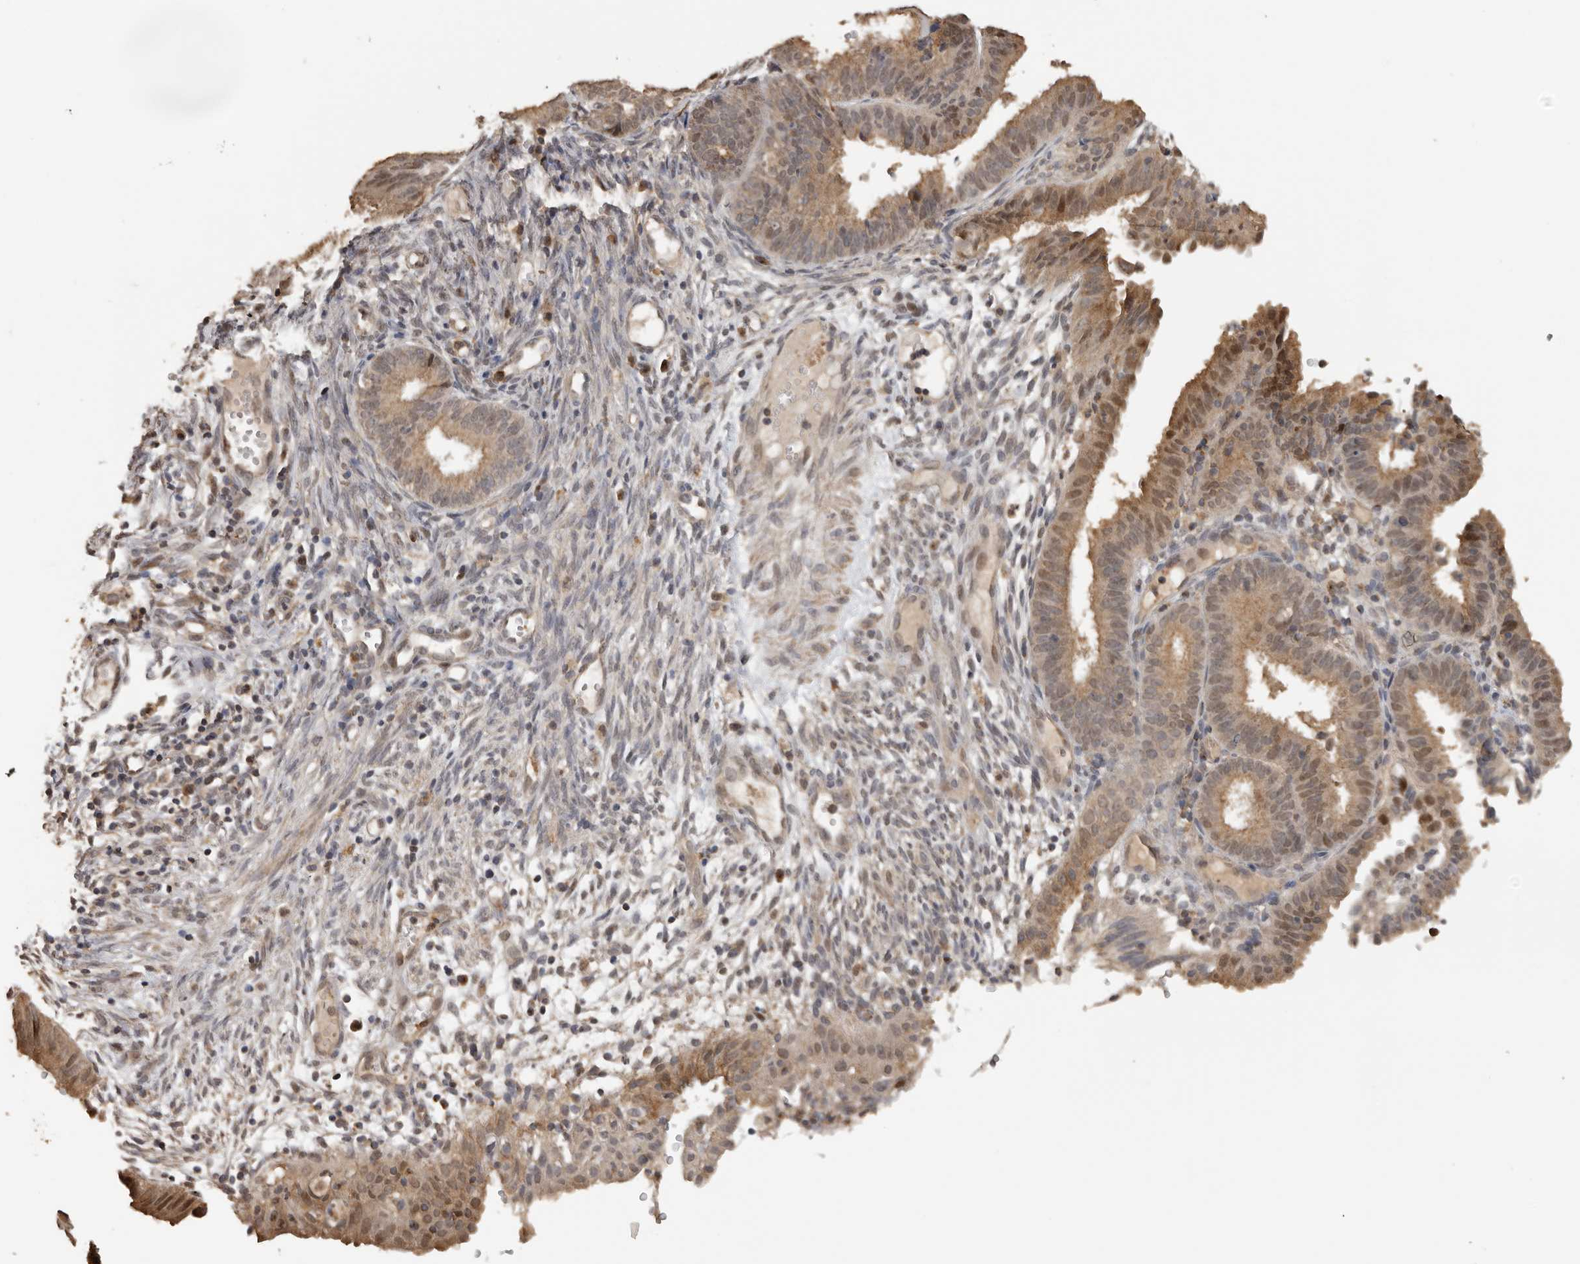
{"staining": {"intensity": "moderate", "quantity": ">75%", "location": "cytoplasmic/membranous,nuclear"}, "tissue": "endometrial cancer", "cell_type": "Tumor cells", "image_type": "cancer", "snomed": [{"axis": "morphology", "description": "Adenocarcinoma, NOS"}, {"axis": "topography", "description": "Endometrium"}], "caption": "Endometrial cancer (adenocarcinoma) stained with a brown dye shows moderate cytoplasmic/membranous and nuclear positive staining in about >75% of tumor cells.", "gene": "KIF2B", "patient": {"sex": "female", "age": 51}}